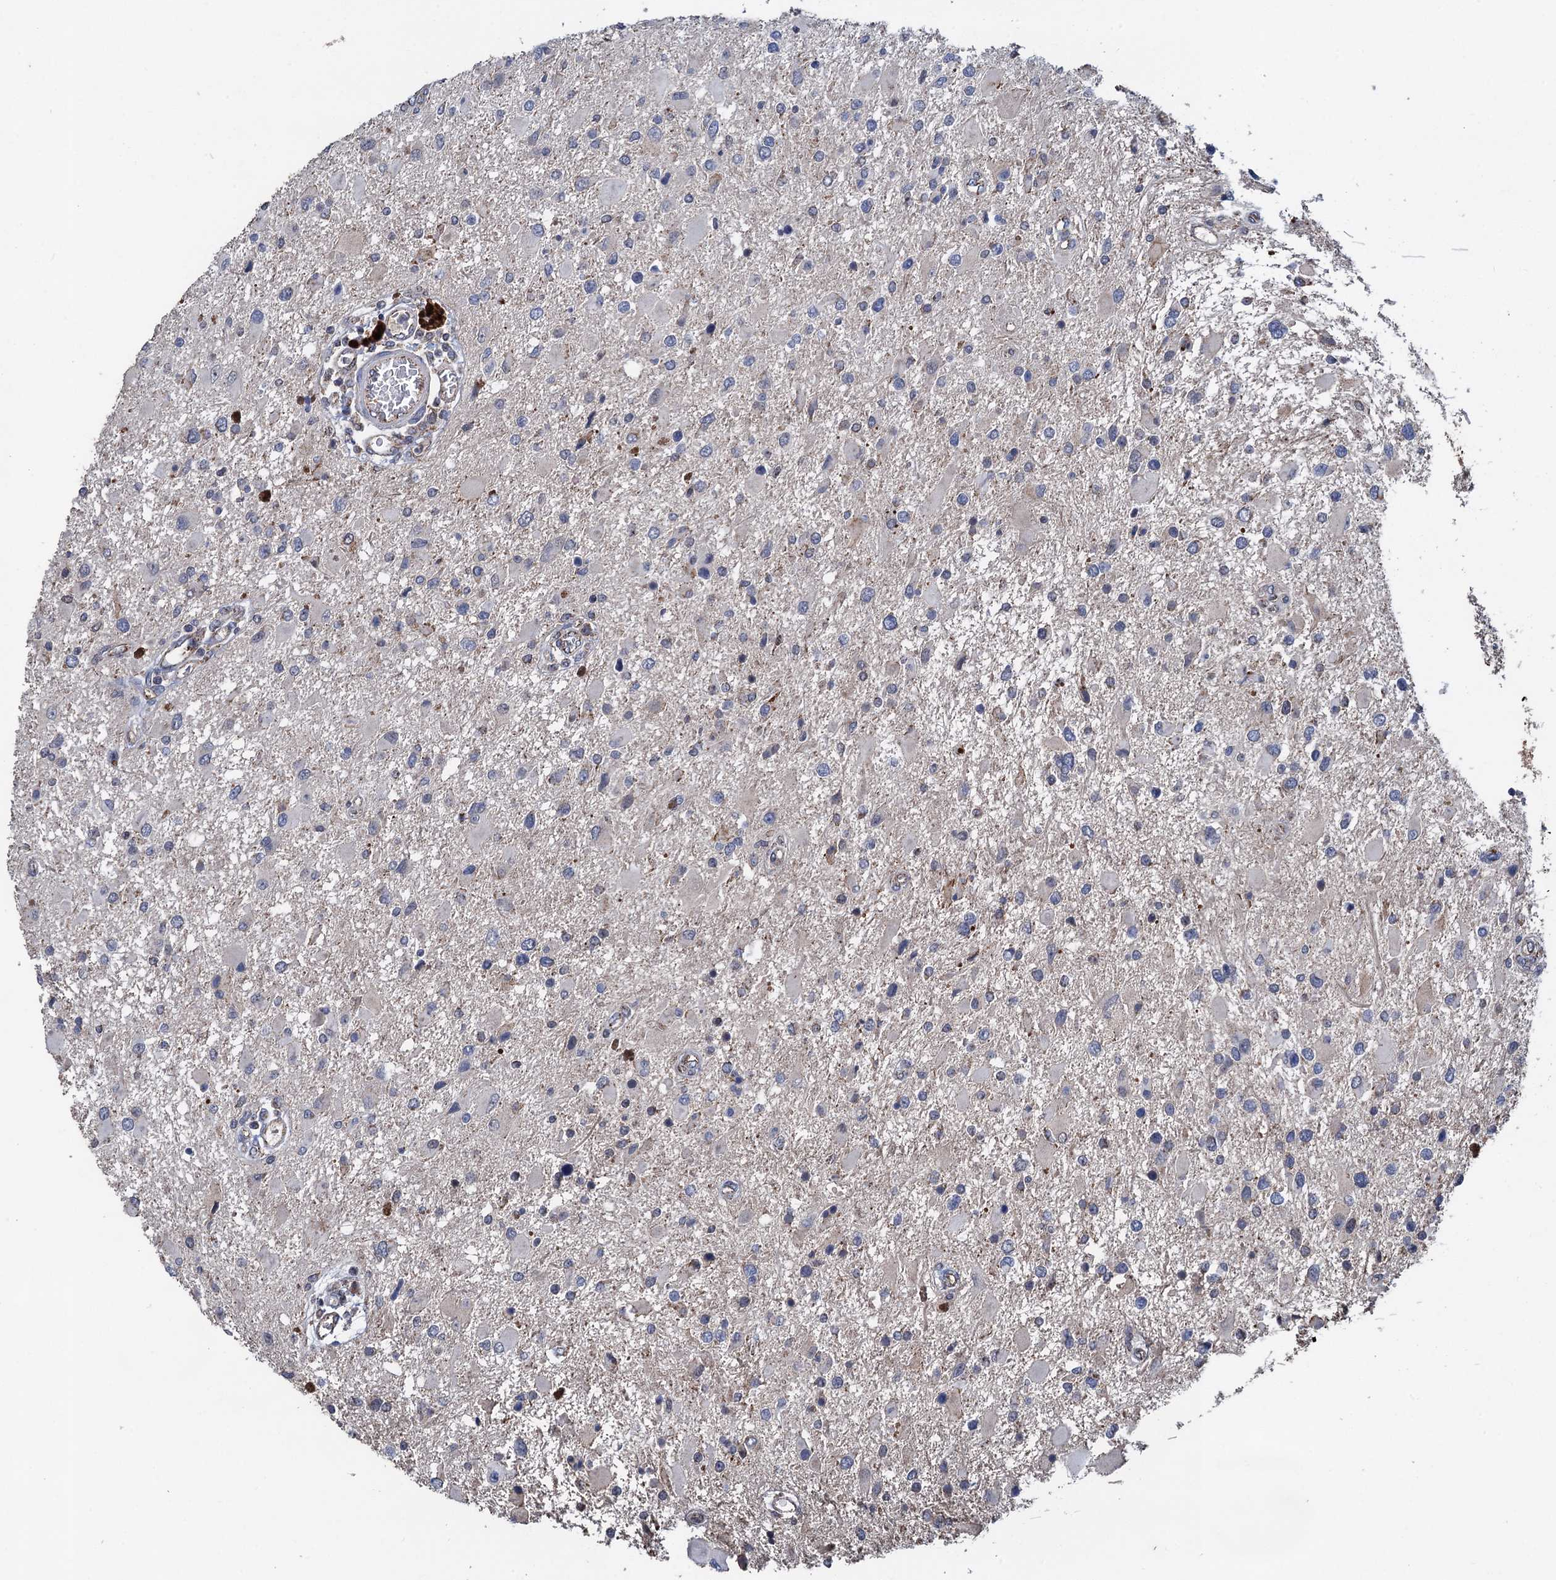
{"staining": {"intensity": "negative", "quantity": "none", "location": "none"}, "tissue": "glioma", "cell_type": "Tumor cells", "image_type": "cancer", "snomed": [{"axis": "morphology", "description": "Glioma, malignant, High grade"}, {"axis": "topography", "description": "Brain"}], "caption": "Tumor cells show no significant staining in high-grade glioma (malignant). Brightfield microscopy of IHC stained with DAB (brown) and hematoxylin (blue), captured at high magnification.", "gene": "DGLUCY", "patient": {"sex": "male", "age": 53}}